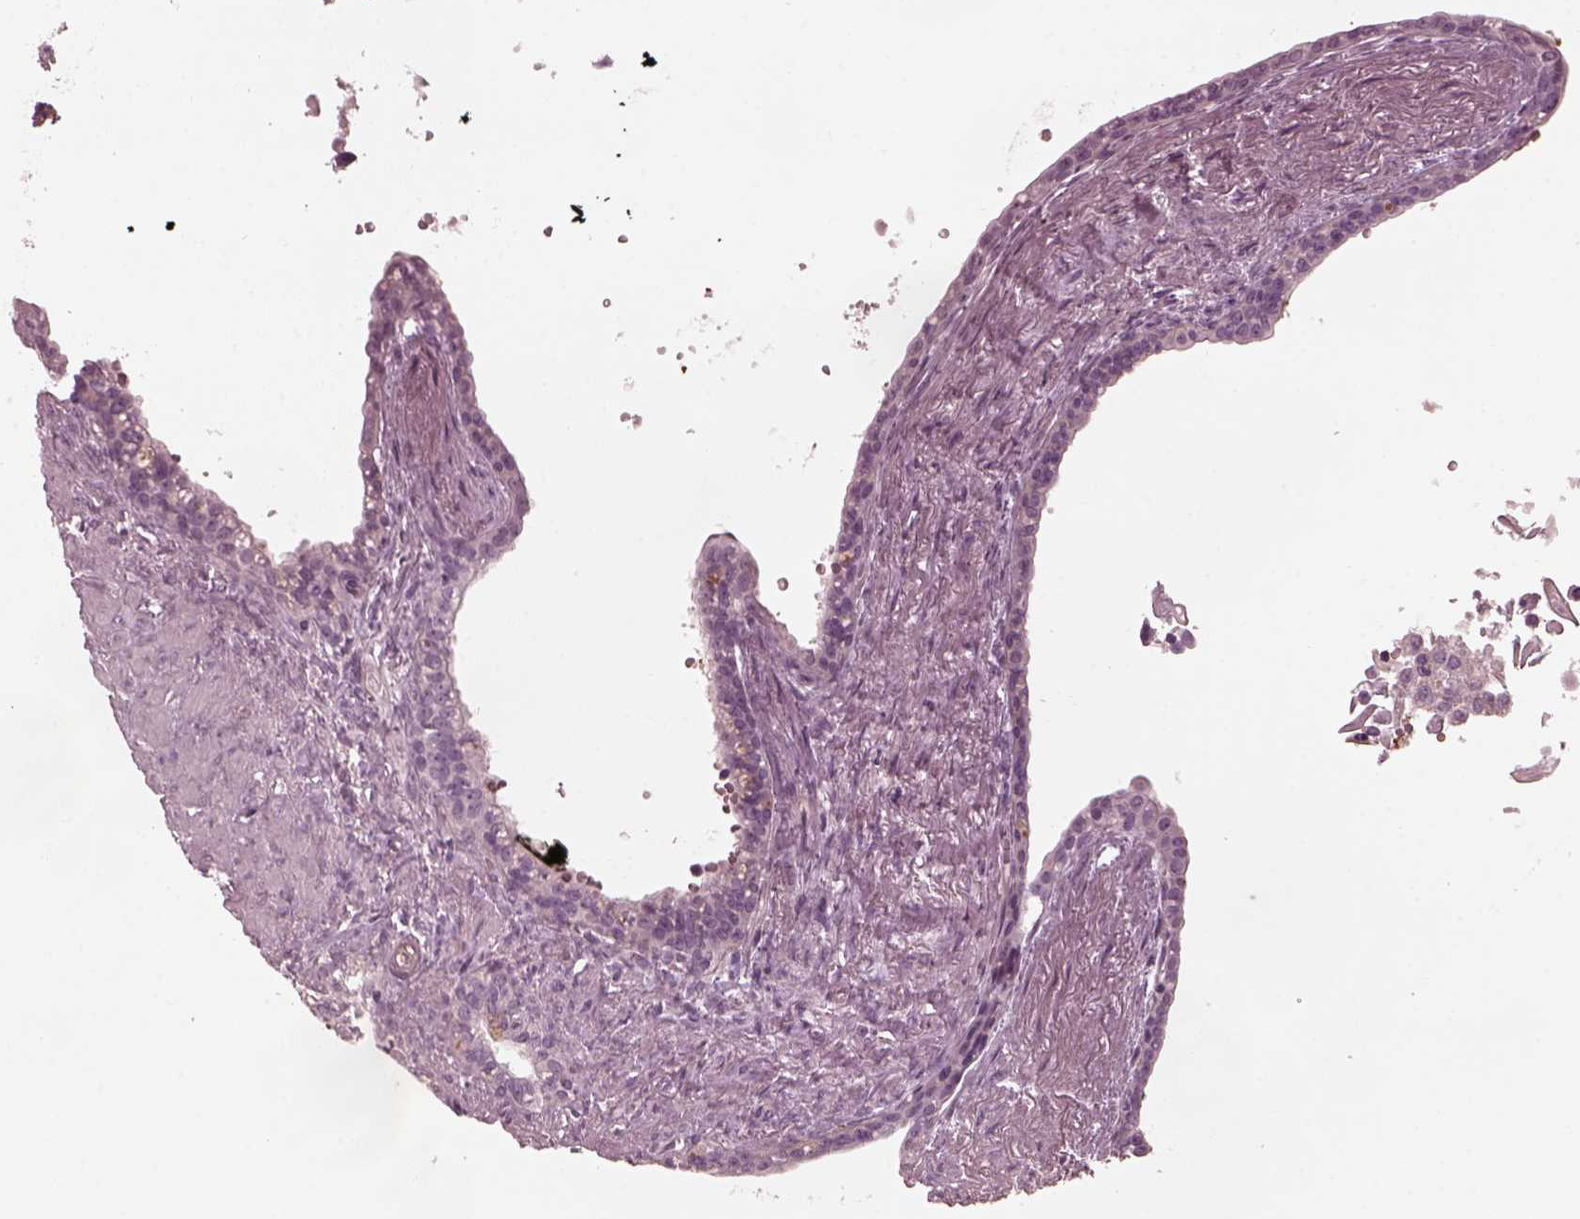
{"staining": {"intensity": "negative", "quantity": "none", "location": "none"}, "tissue": "seminal vesicle", "cell_type": "Glandular cells", "image_type": "normal", "snomed": [{"axis": "morphology", "description": "Normal tissue, NOS"}, {"axis": "morphology", "description": "Urothelial carcinoma, NOS"}, {"axis": "topography", "description": "Urinary bladder"}, {"axis": "topography", "description": "Seminal veicle"}], "caption": "This is a photomicrograph of immunohistochemistry (IHC) staining of benign seminal vesicle, which shows no staining in glandular cells. (Immunohistochemistry, brightfield microscopy, high magnification).", "gene": "KIF6", "patient": {"sex": "male", "age": 76}}